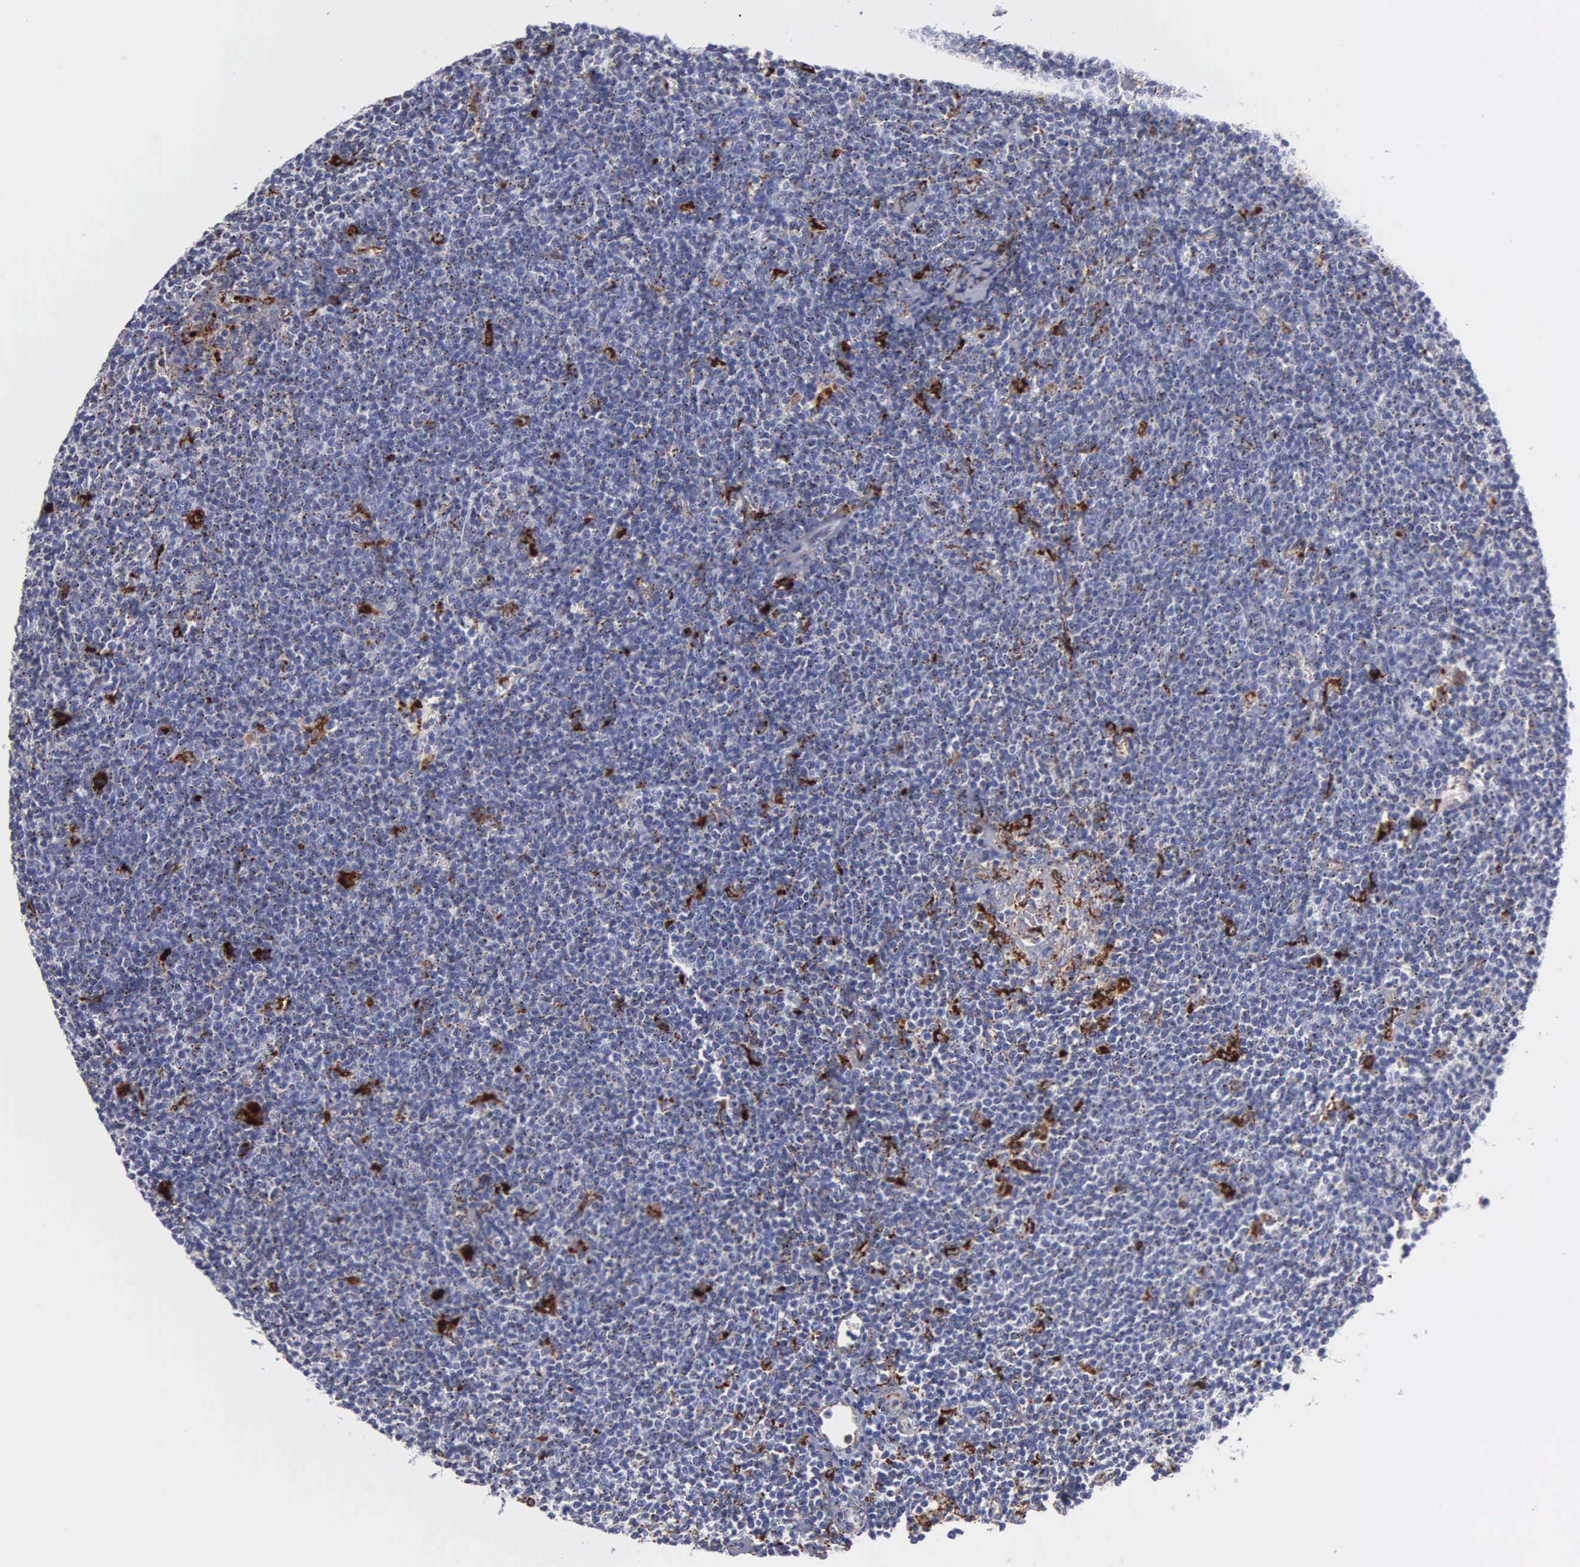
{"staining": {"intensity": "negative", "quantity": "none", "location": "none"}, "tissue": "lymphoma", "cell_type": "Tumor cells", "image_type": "cancer", "snomed": [{"axis": "morphology", "description": "Malignant lymphoma, non-Hodgkin's type, Low grade"}, {"axis": "topography", "description": "Lymph node"}], "caption": "Protein analysis of lymphoma shows no significant positivity in tumor cells. The staining is performed using DAB (3,3'-diaminobenzidine) brown chromogen with nuclei counter-stained in using hematoxylin.", "gene": "CTSH", "patient": {"sex": "male", "age": 65}}